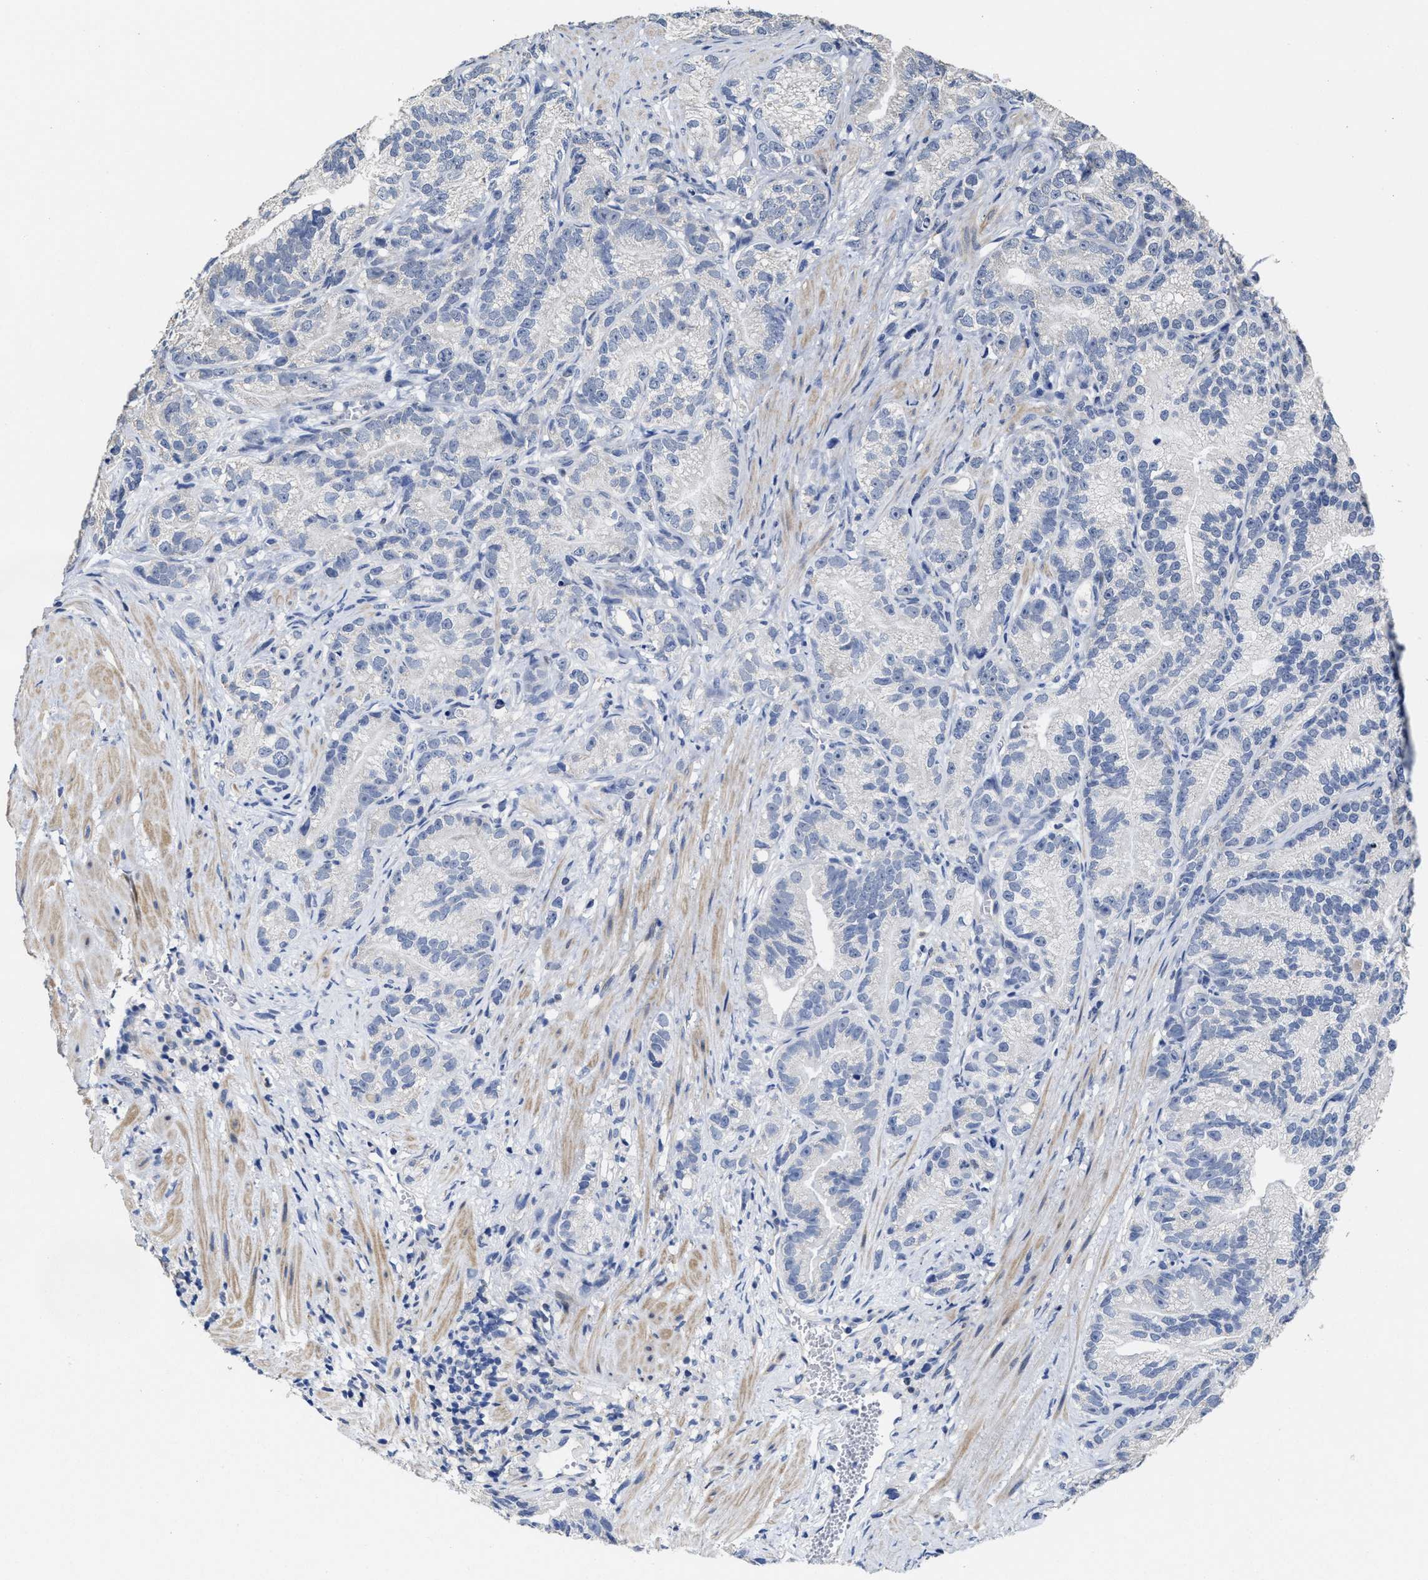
{"staining": {"intensity": "negative", "quantity": "none", "location": "none"}, "tissue": "prostate cancer", "cell_type": "Tumor cells", "image_type": "cancer", "snomed": [{"axis": "morphology", "description": "Adenocarcinoma, Low grade"}, {"axis": "topography", "description": "Prostate"}], "caption": "Immunohistochemistry (IHC) of human prostate low-grade adenocarcinoma reveals no positivity in tumor cells.", "gene": "ZFAT", "patient": {"sex": "male", "age": 89}}